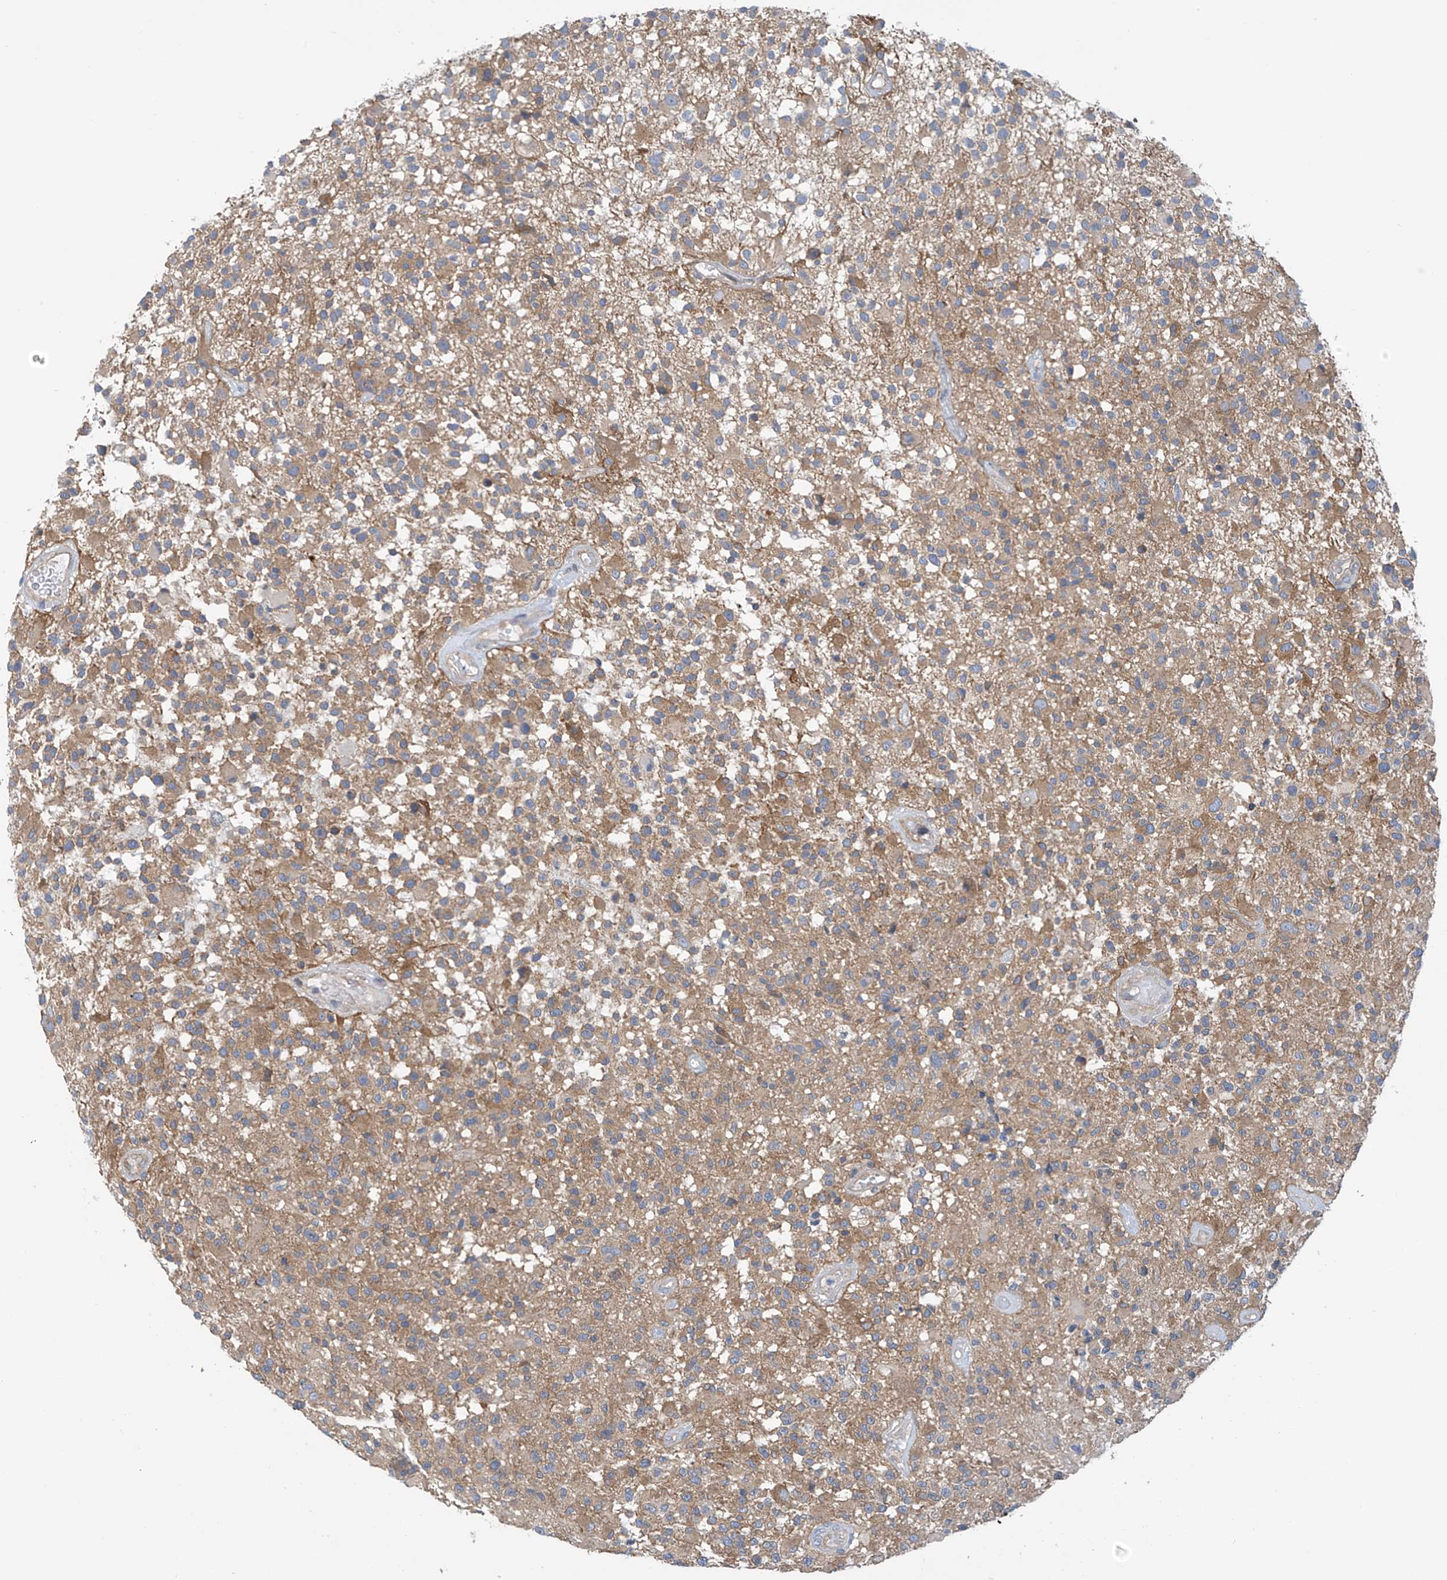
{"staining": {"intensity": "weak", "quantity": "25%-75%", "location": "cytoplasmic/membranous"}, "tissue": "glioma", "cell_type": "Tumor cells", "image_type": "cancer", "snomed": [{"axis": "morphology", "description": "Glioma, malignant, High grade"}, {"axis": "morphology", "description": "Glioblastoma, NOS"}, {"axis": "topography", "description": "Brain"}], "caption": "An immunohistochemistry (IHC) photomicrograph of tumor tissue is shown. Protein staining in brown labels weak cytoplasmic/membranous positivity in glioma within tumor cells.", "gene": "REPS1", "patient": {"sex": "male", "age": 60}}